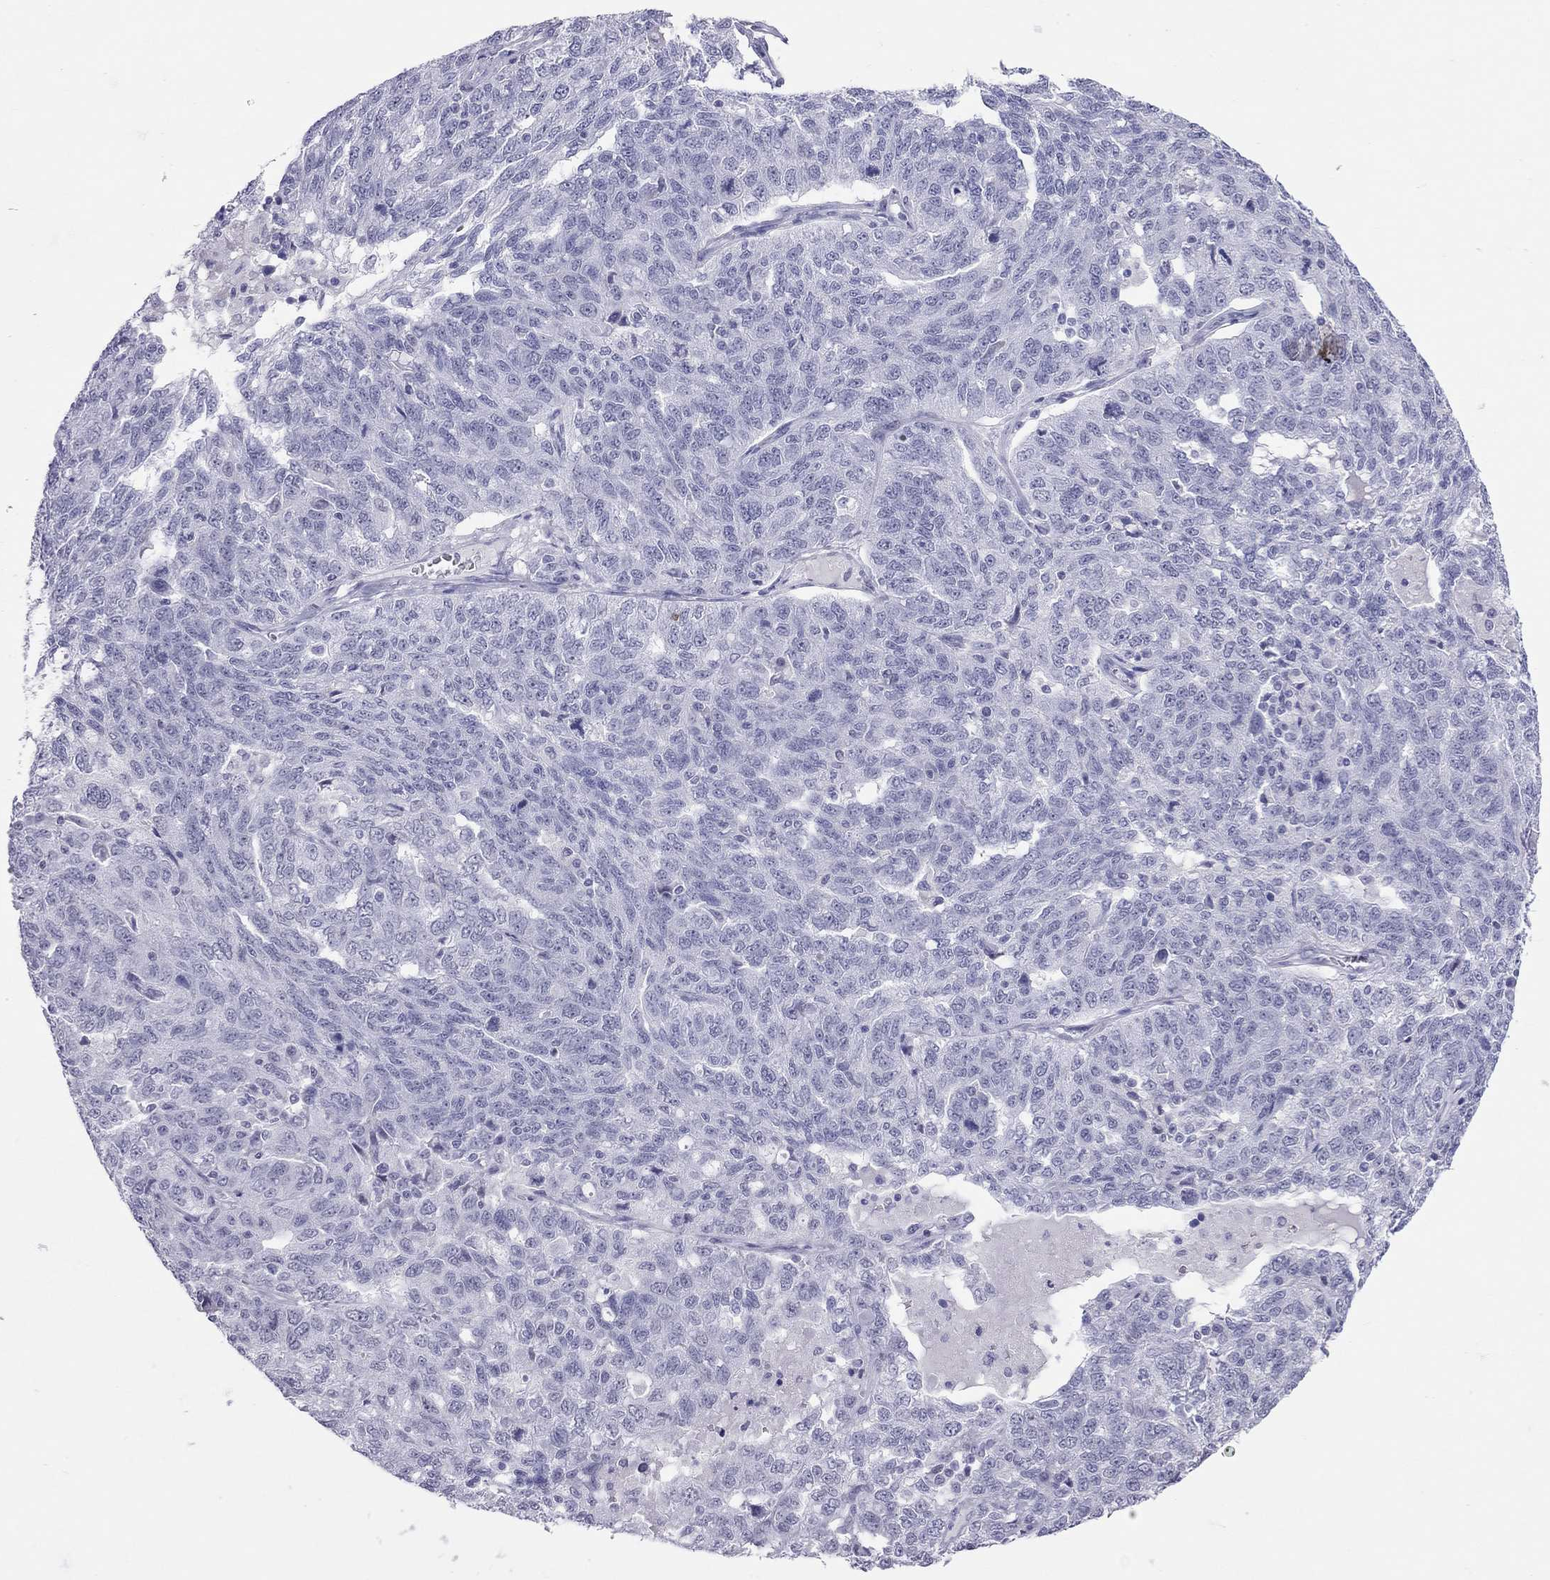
{"staining": {"intensity": "negative", "quantity": "none", "location": "none"}, "tissue": "ovarian cancer", "cell_type": "Tumor cells", "image_type": "cancer", "snomed": [{"axis": "morphology", "description": "Cystadenocarcinoma, serous, NOS"}, {"axis": "topography", "description": "Ovary"}], "caption": "A high-resolution image shows immunohistochemistry staining of ovarian cancer (serous cystadenocarcinoma), which demonstrates no significant expression in tumor cells. (Immunohistochemistry (ihc), brightfield microscopy, high magnification).", "gene": "JHY", "patient": {"sex": "female", "age": 71}}